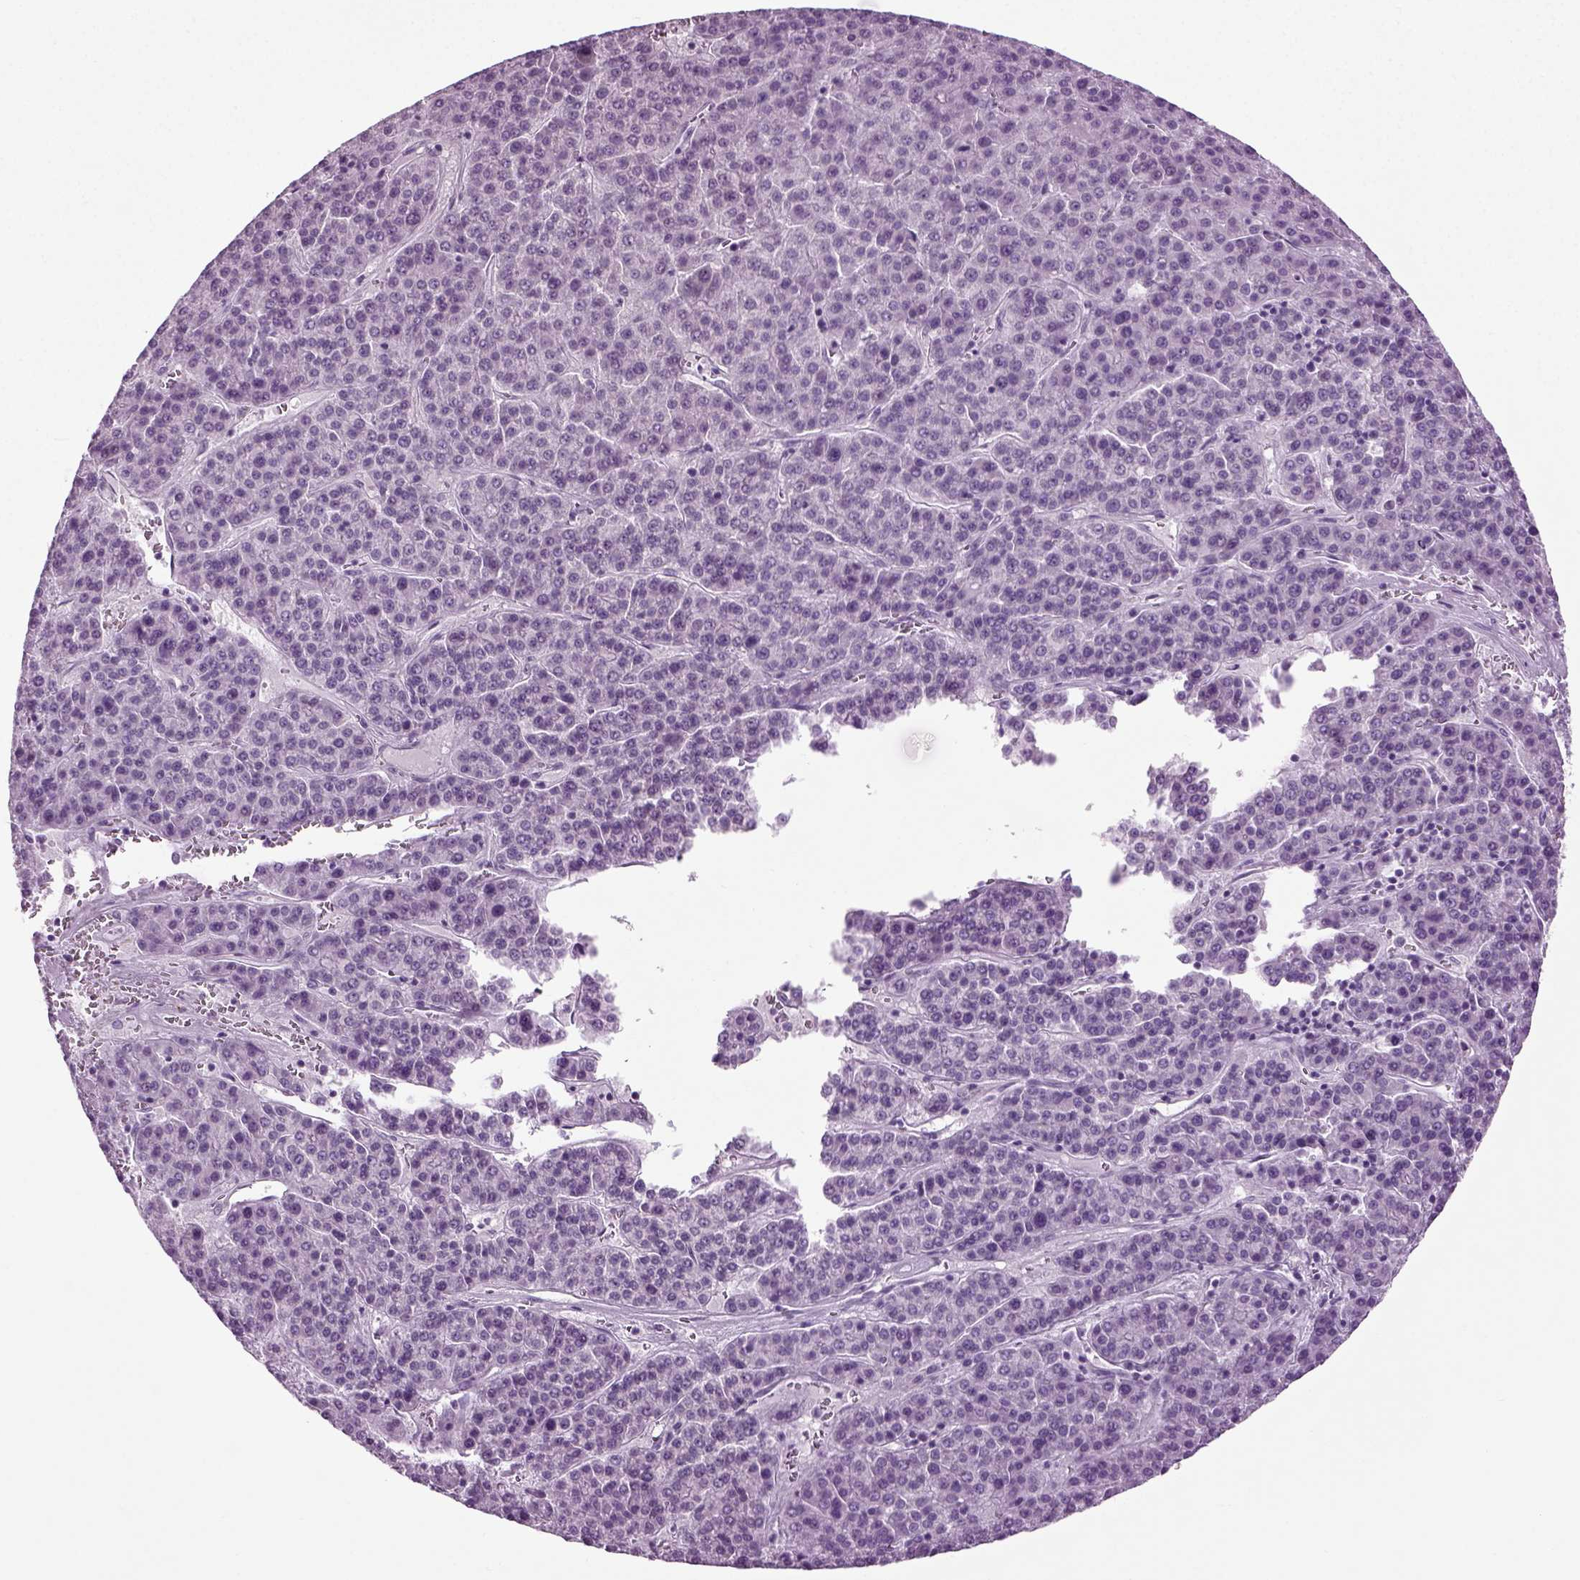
{"staining": {"intensity": "negative", "quantity": "none", "location": "none"}, "tissue": "liver cancer", "cell_type": "Tumor cells", "image_type": "cancer", "snomed": [{"axis": "morphology", "description": "Carcinoma, Hepatocellular, NOS"}, {"axis": "topography", "description": "Liver"}], "caption": "High magnification brightfield microscopy of liver cancer stained with DAB (brown) and counterstained with hematoxylin (blue): tumor cells show no significant expression. Nuclei are stained in blue.", "gene": "ZC2HC1C", "patient": {"sex": "female", "age": 58}}